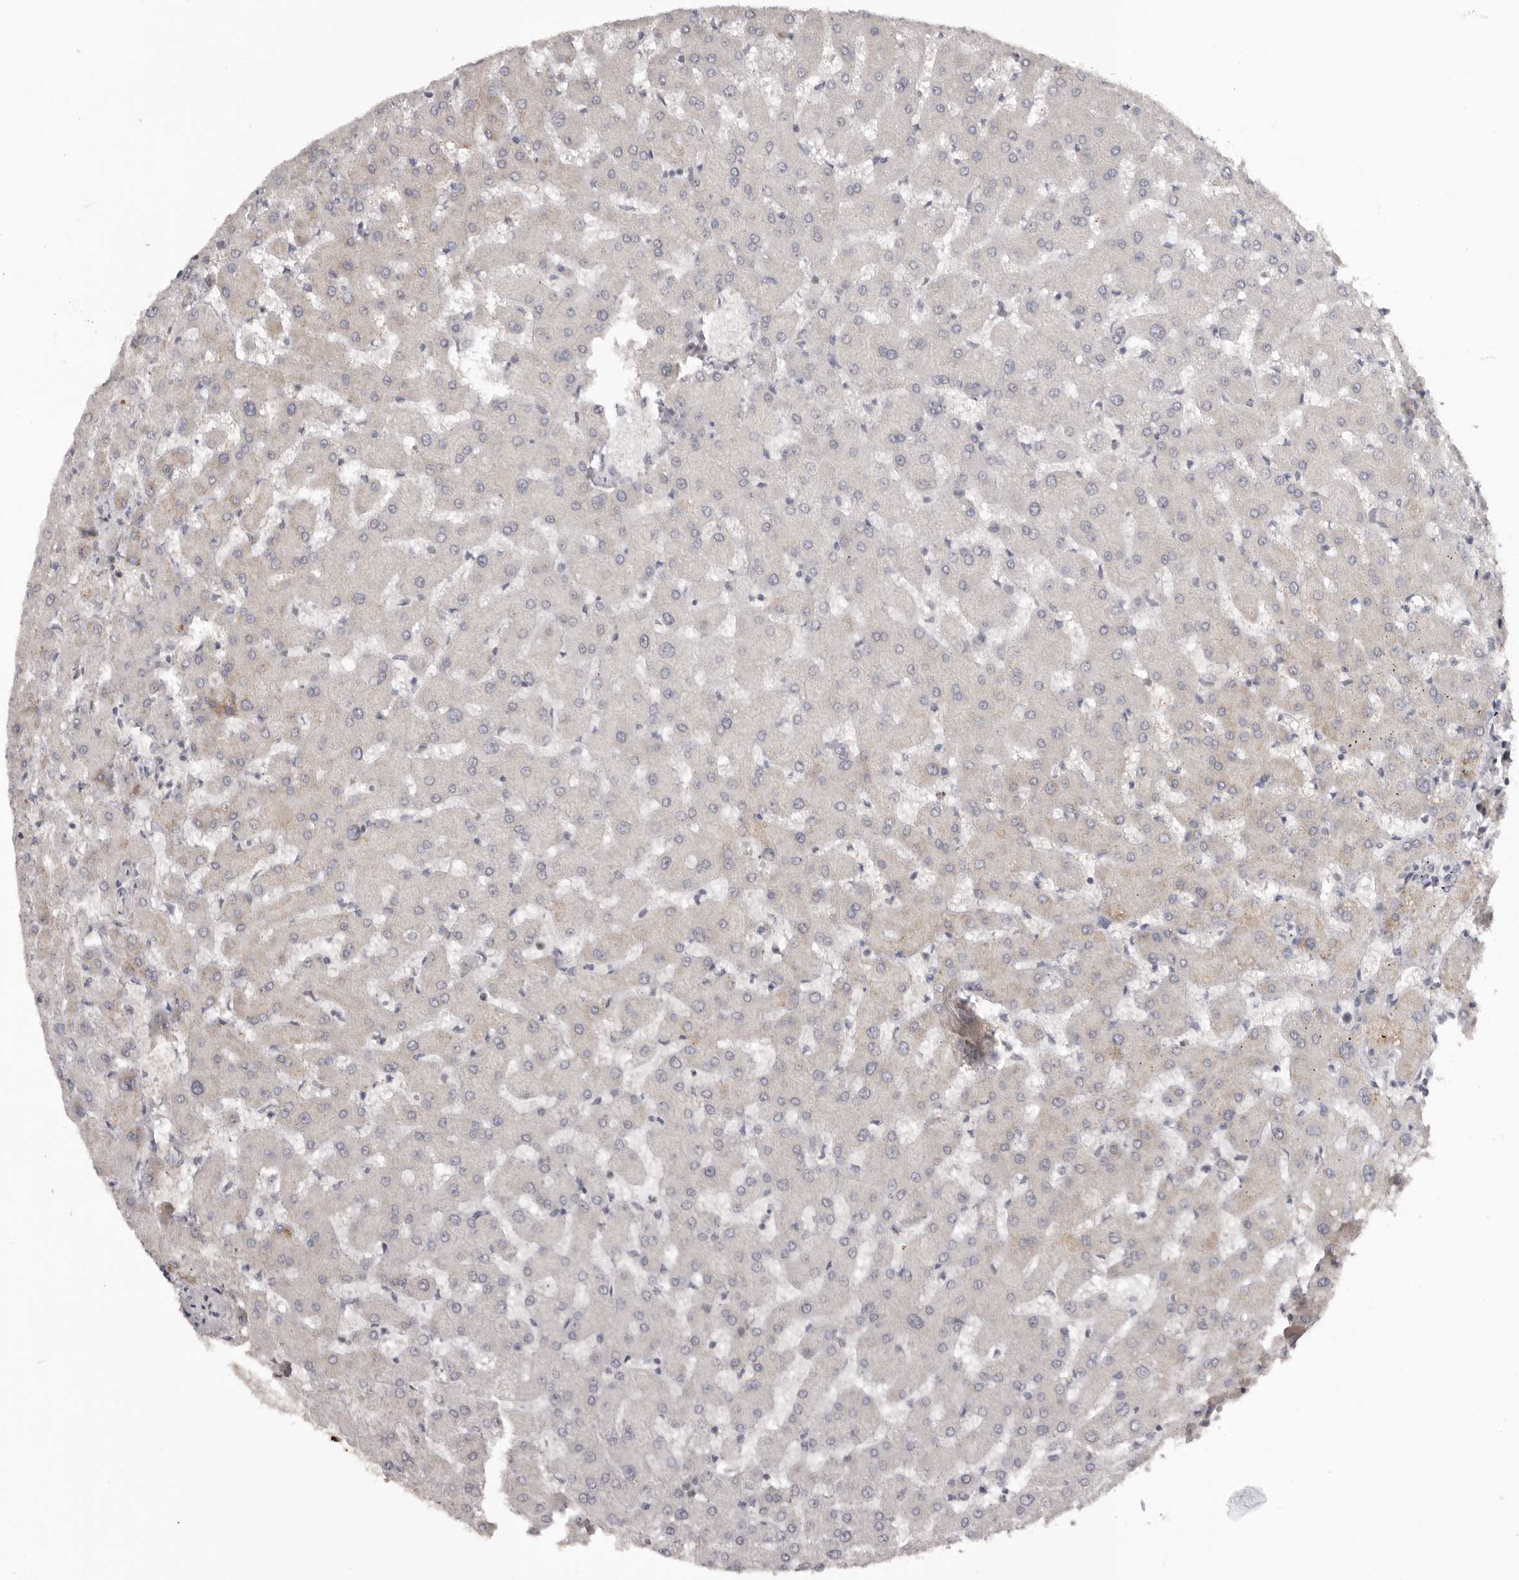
{"staining": {"intensity": "negative", "quantity": "none", "location": "none"}, "tissue": "liver", "cell_type": "Cholangiocytes", "image_type": "normal", "snomed": [{"axis": "morphology", "description": "Normal tissue, NOS"}, {"axis": "topography", "description": "Liver"}], "caption": "Immunohistochemistry photomicrograph of unremarkable human liver stained for a protein (brown), which demonstrates no staining in cholangiocytes. (DAB immunohistochemistry with hematoxylin counter stain).", "gene": "SRCAP", "patient": {"sex": "female", "age": 63}}